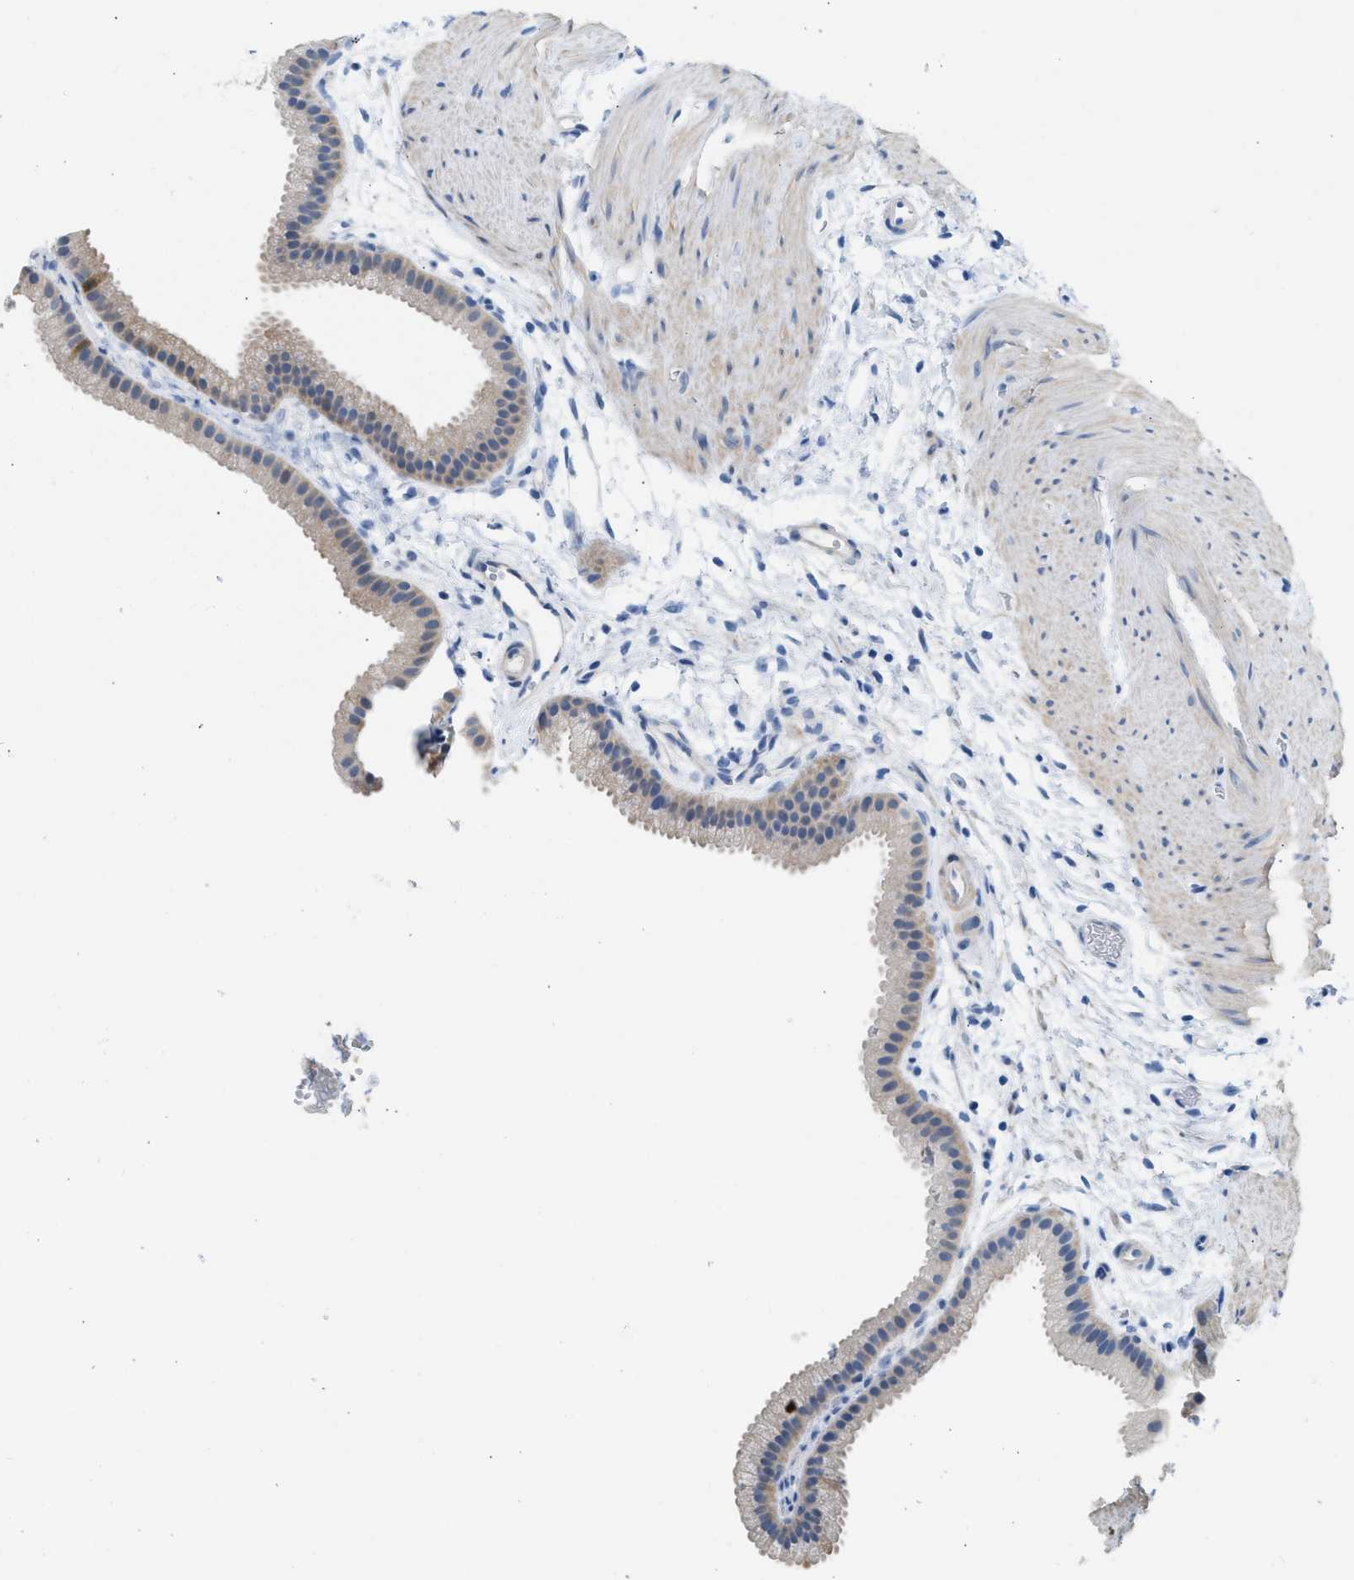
{"staining": {"intensity": "weak", "quantity": "<25%", "location": "cytoplasmic/membranous"}, "tissue": "gallbladder", "cell_type": "Glandular cells", "image_type": "normal", "snomed": [{"axis": "morphology", "description": "Normal tissue, NOS"}, {"axis": "topography", "description": "Gallbladder"}], "caption": "The image exhibits no staining of glandular cells in normal gallbladder. The staining is performed using DAB (3,3'-diaminobenzidine) brown chromogen with nuclei counter-stained in using hematoxylin.", "gene": "SPAM1", "patient": {"sex": "female", "age": 64}}